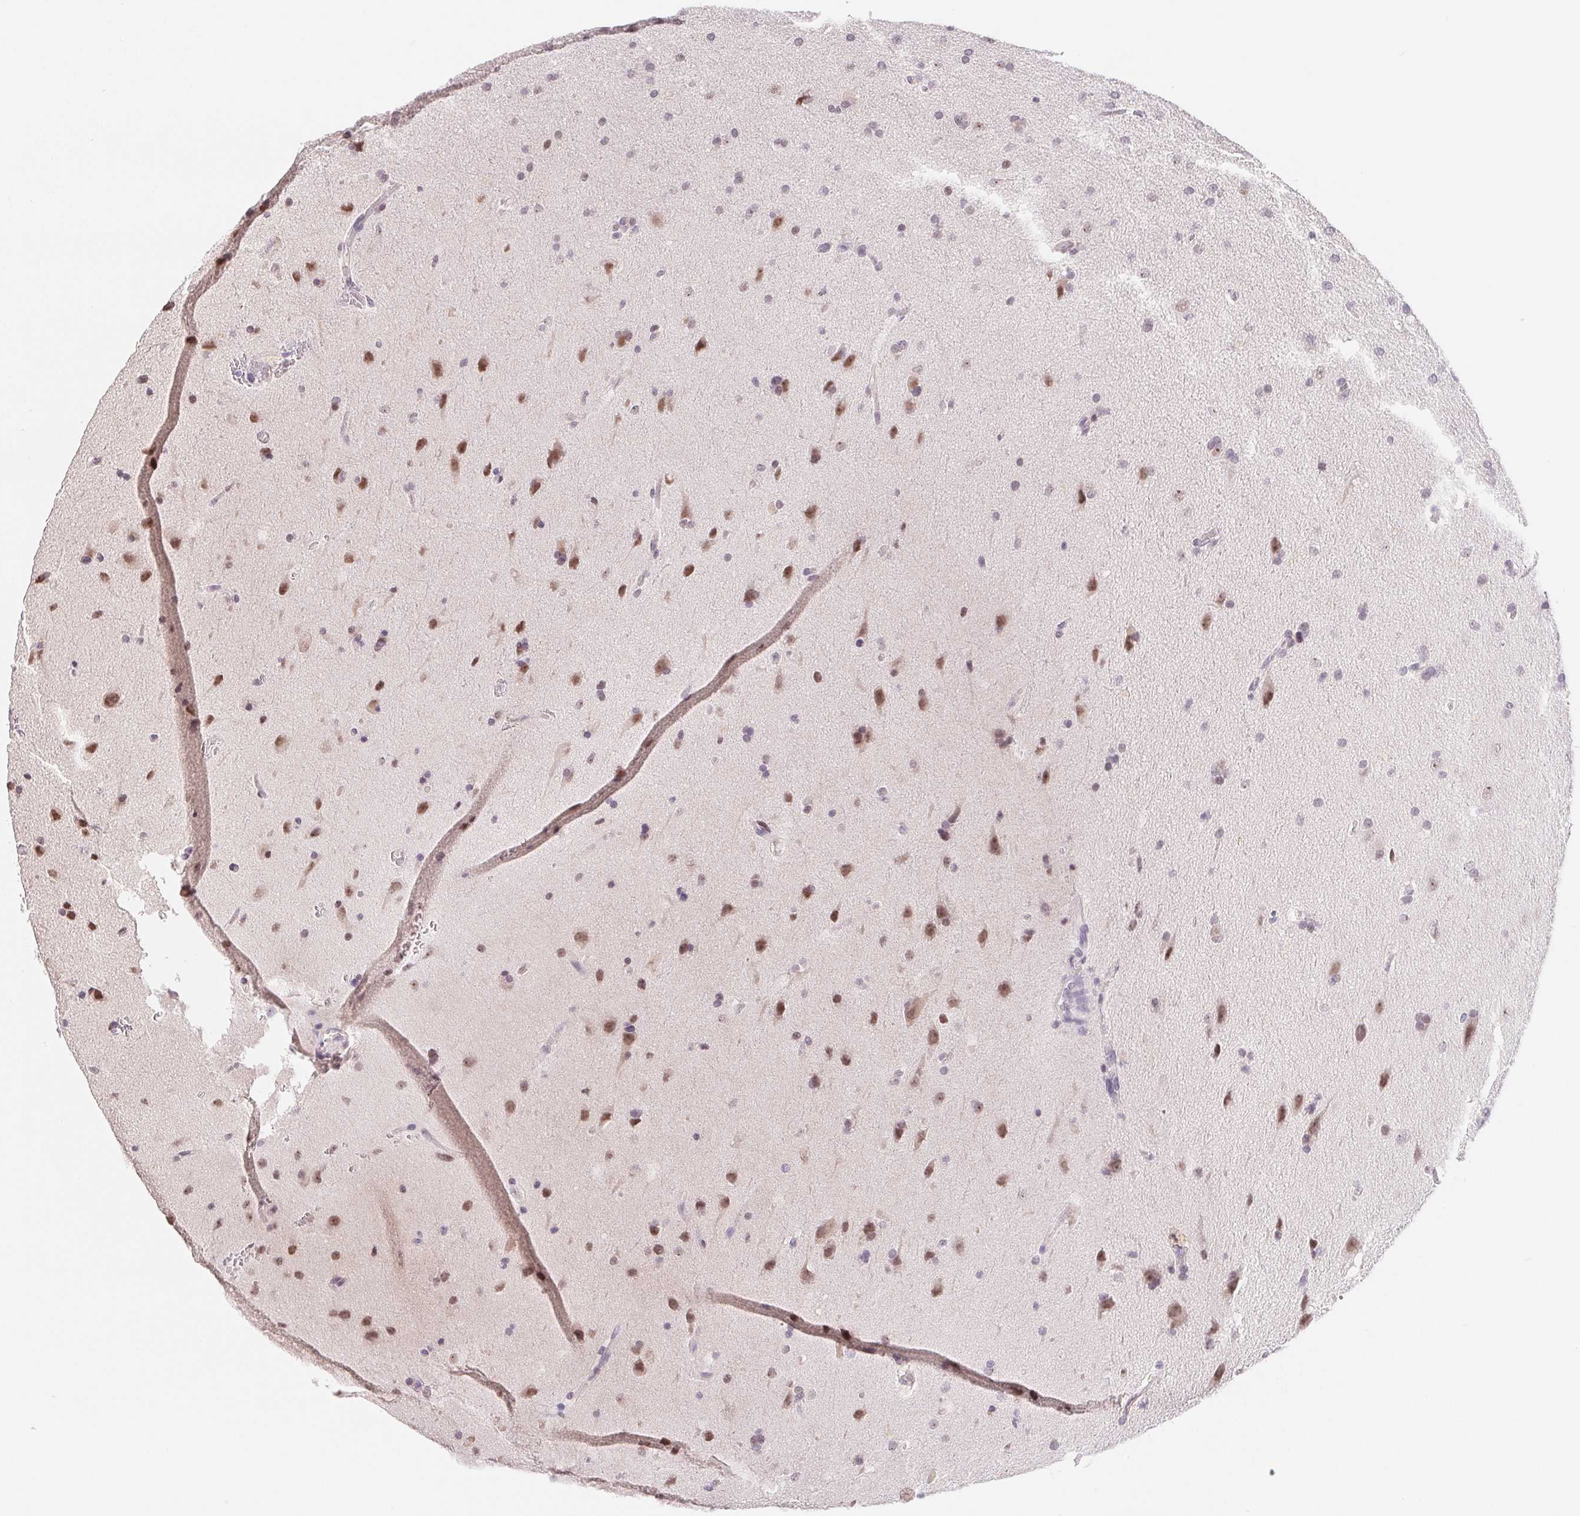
{"staining": {"intensity": "moderate", "quantity": "25%-75%", "location": "nuclear"}, "tissue": "glioma", "cell_type": "Tumor cells", "image_type": "cancer", "snomed": [{"axis": "morphology", "description": "Glioma, malignant, Low grade"}, {"axis": "topography", "description": "Brain"}], "caption": "Tumor cells display moderate nuclear staining in approximately 25%-75% of cells in malignant low-grade glioma.", "gene": "LCA5L", "patient": {"sex": "female", "age": 54}}